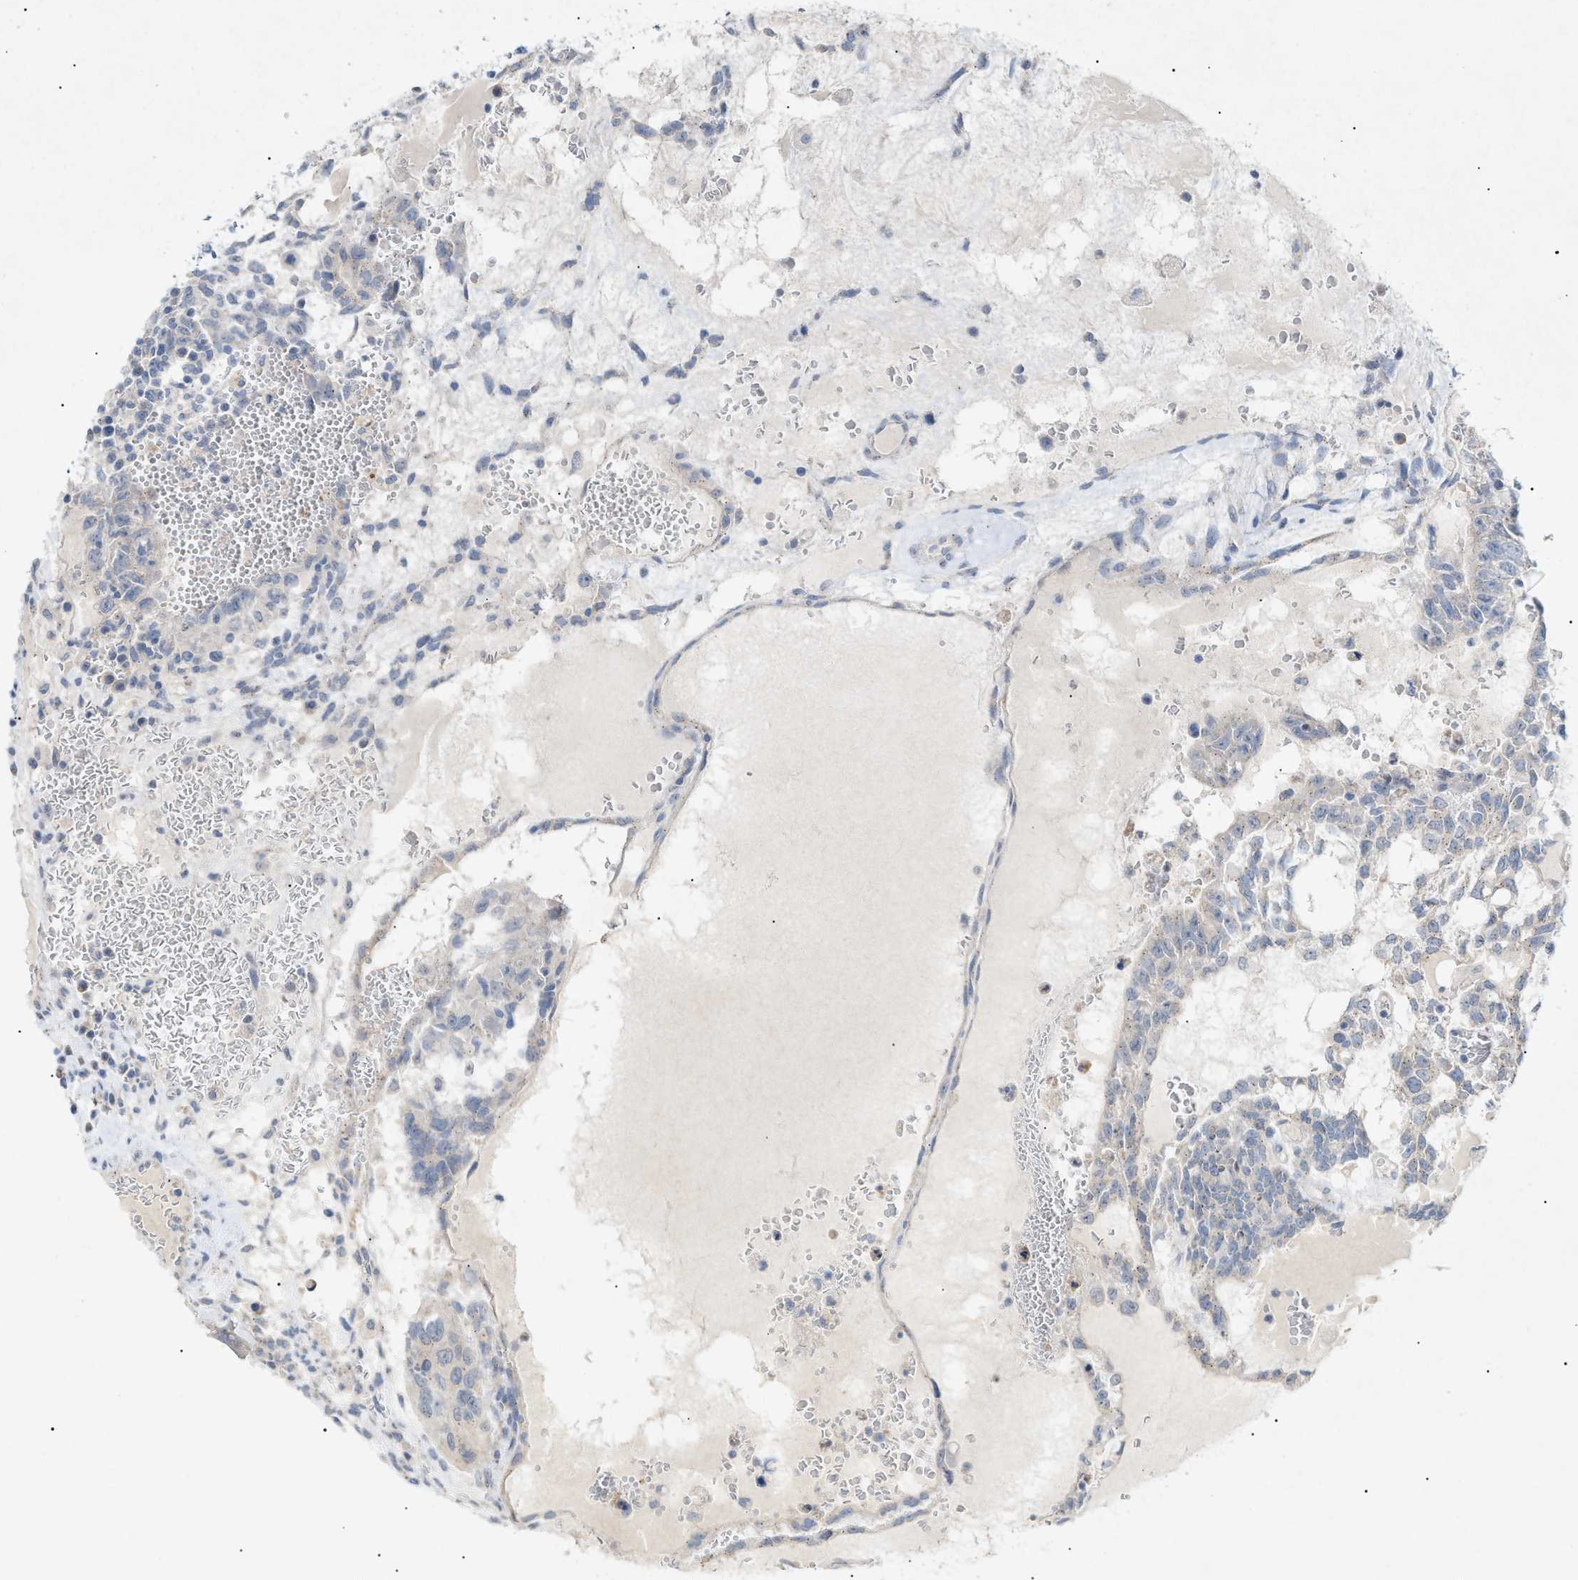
{"staining": {"intensity": "negative", "quantity": "none", "location": "none"}, "tissue": "testis cancer", "cell_type": "Tumor cells", "image_type": "cancer", "snomed": [{"axis": "morphology", "description": "Seminoma, NOS"}, {"axis": "morphology", "description": "Carcinoma, Embryonal, NOS"}, {"axis": "topography", "description": "Testis"}], "caption": "Immunohistochemistry (IHC) of testis cancer (seminoma) demonstrates no staining in tumor cells.", "gene": "SLC25A31", "patient": {"sex": "male", "age": 52}}